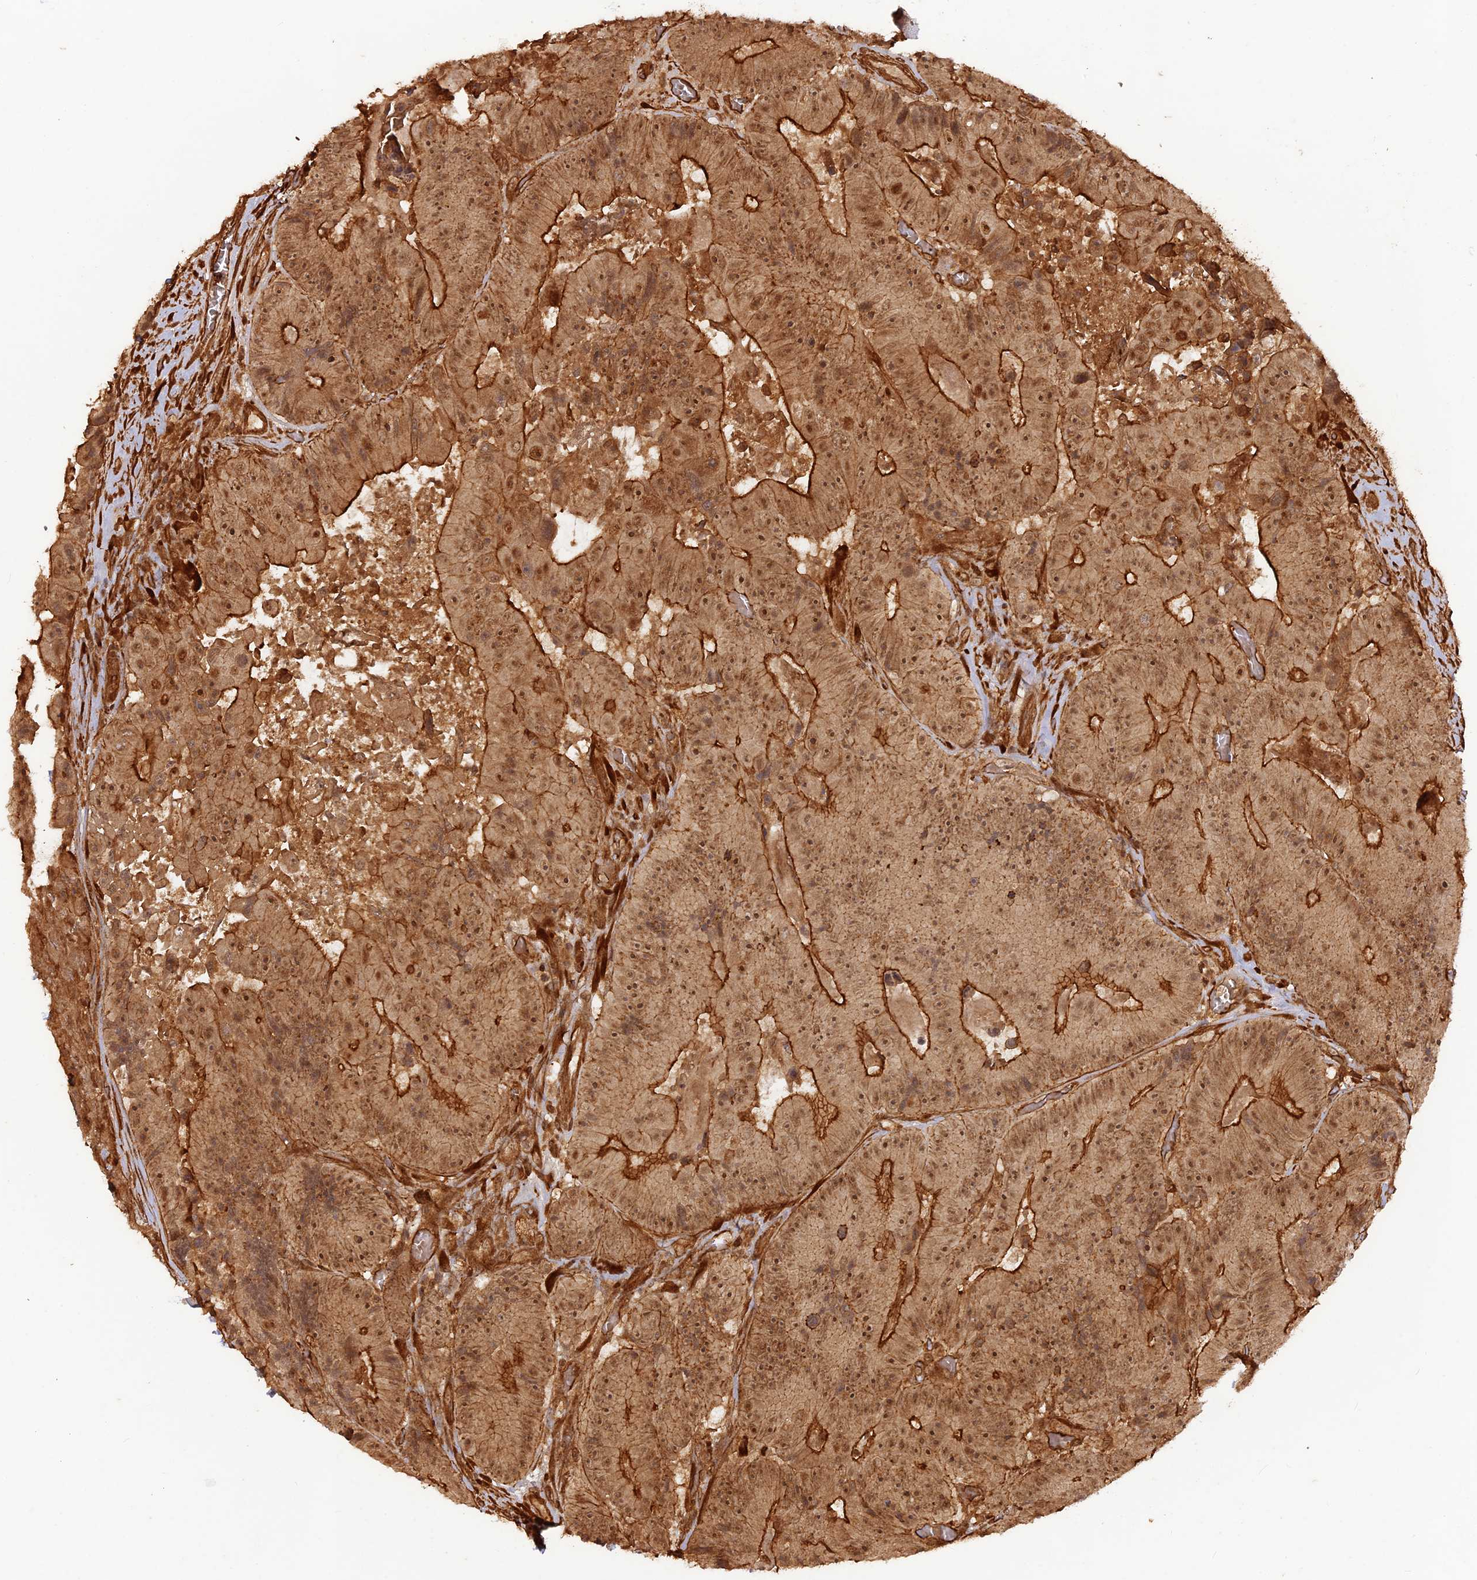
{"staining": {"intensity": "moderate", "quantity": ">75%", "location": "cytoplasmic/membranous,nuclear"}, "tissue": "colorectal cancer", "cell_type": "Tumor cells", "image_type": "cancer", "snomed": [{"axis": "morphology", "description": "Adenocarcinoma, NOS"}, {"axis": "topography", "description": "Colon"}], "caption": "Immunohistochemistry histopathology image of neoplastic tissue: colorectal adenocarcinoma stained using immunohistochemistry shows medium levels of moderate protein expression localized specifically in the cytoplasmic/membranous and nuclear of tumor cells, appearing as a cytoplasmic/membranous and nuclear brown color.", "gene": "CCDC174", "patient": {"sex": "female", "age": 86}}